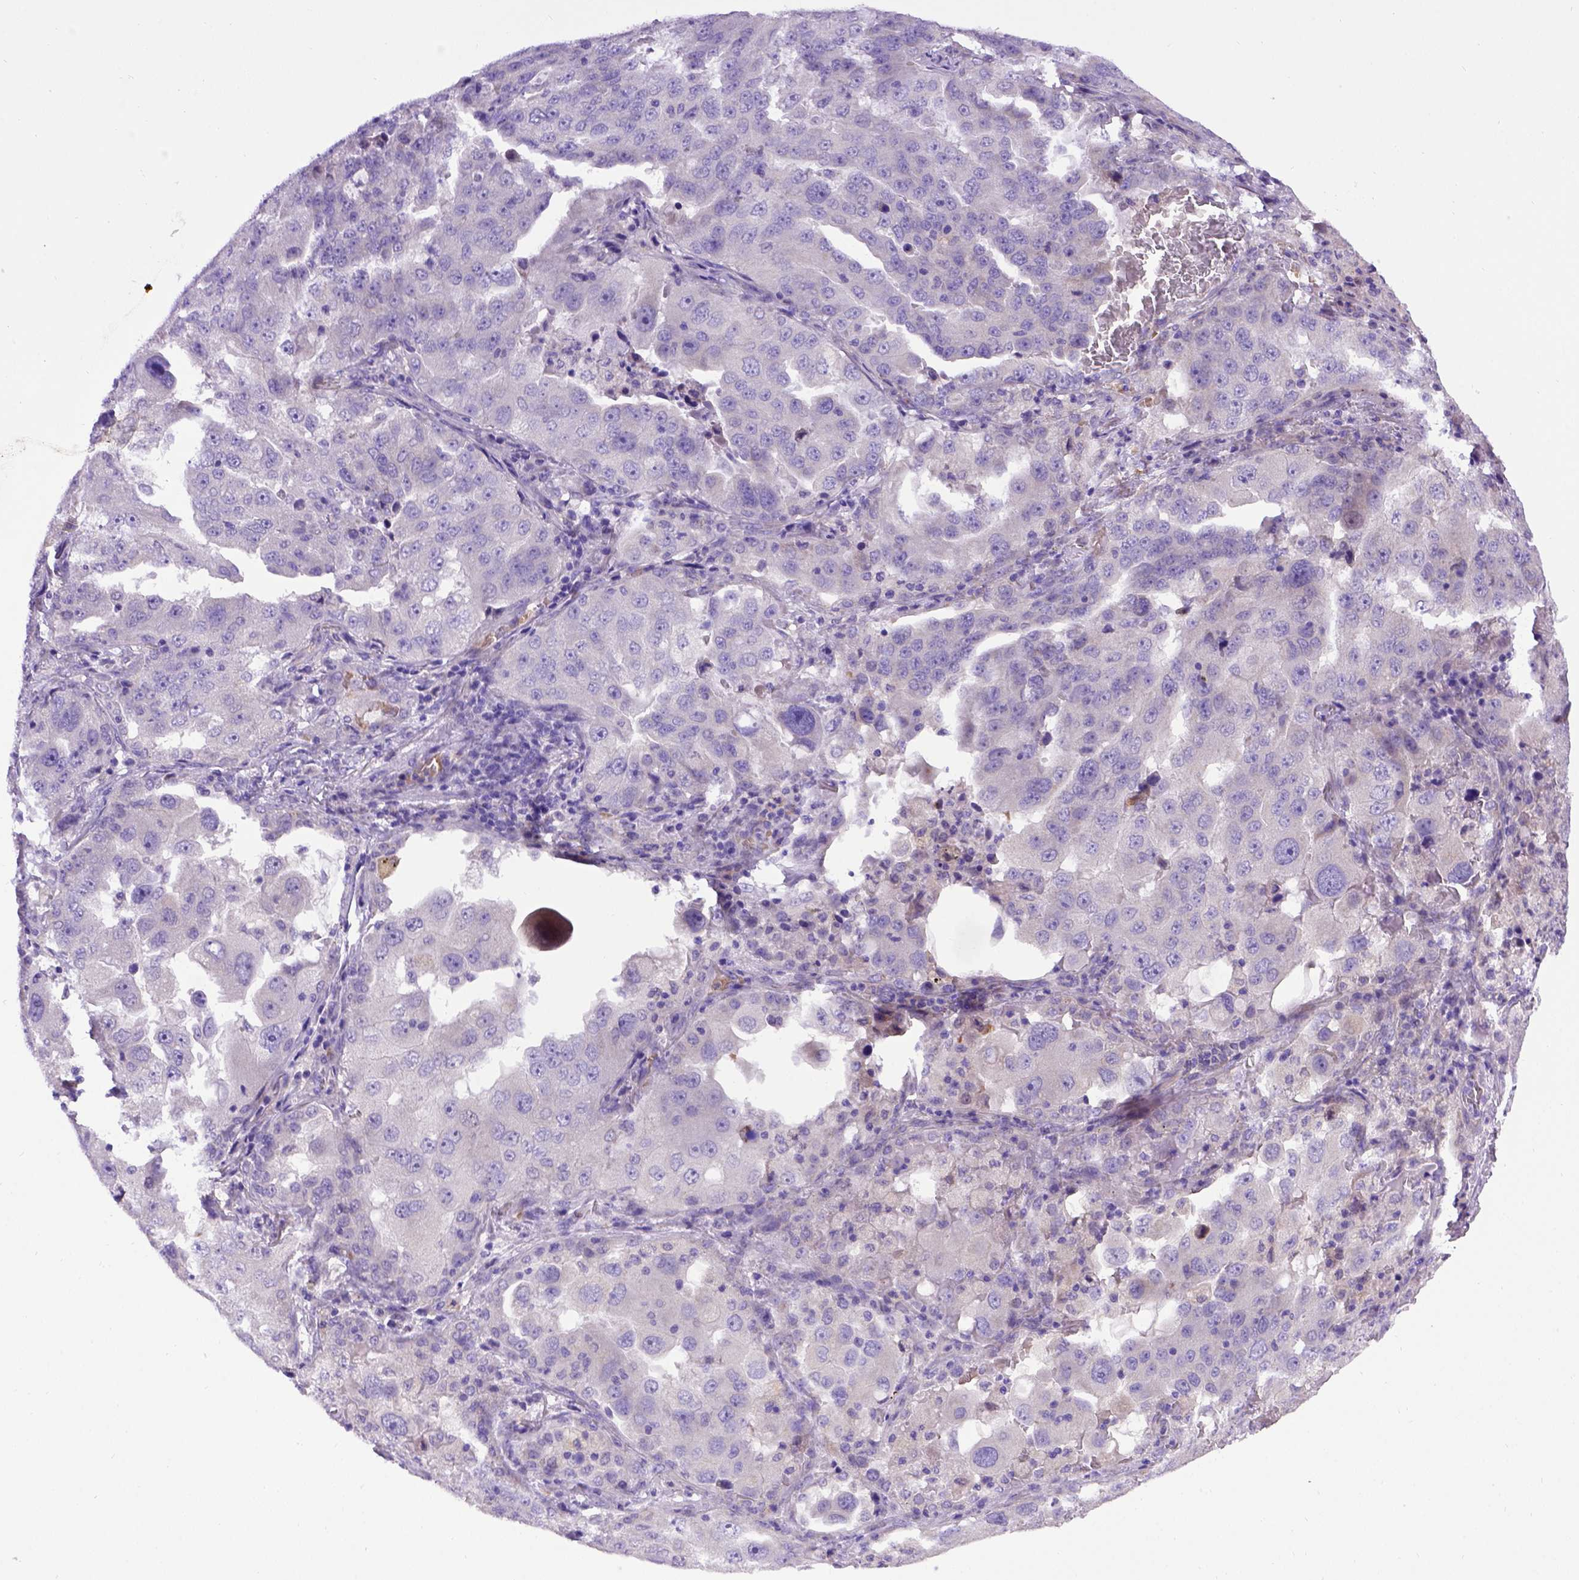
{"staining": {"intensity": "negative", "quantity": "none", "location": "none"}, "tissue": "lung cancer", "cell_type": "Tumor cells", "image_type": "cancer", "snomed": [{"axis": "morphology", "description": "Adenocarcinoma, NOS"}, {"axis": "topography", "description": "Lung"}], "caption": "A high-resolution image shows IHC staining of lung cancer (adenocarcinoma), which shows no significant expression in tumor cells.", "gene": "ADAM12", "patient": {"sex": "female", "age": 61}}